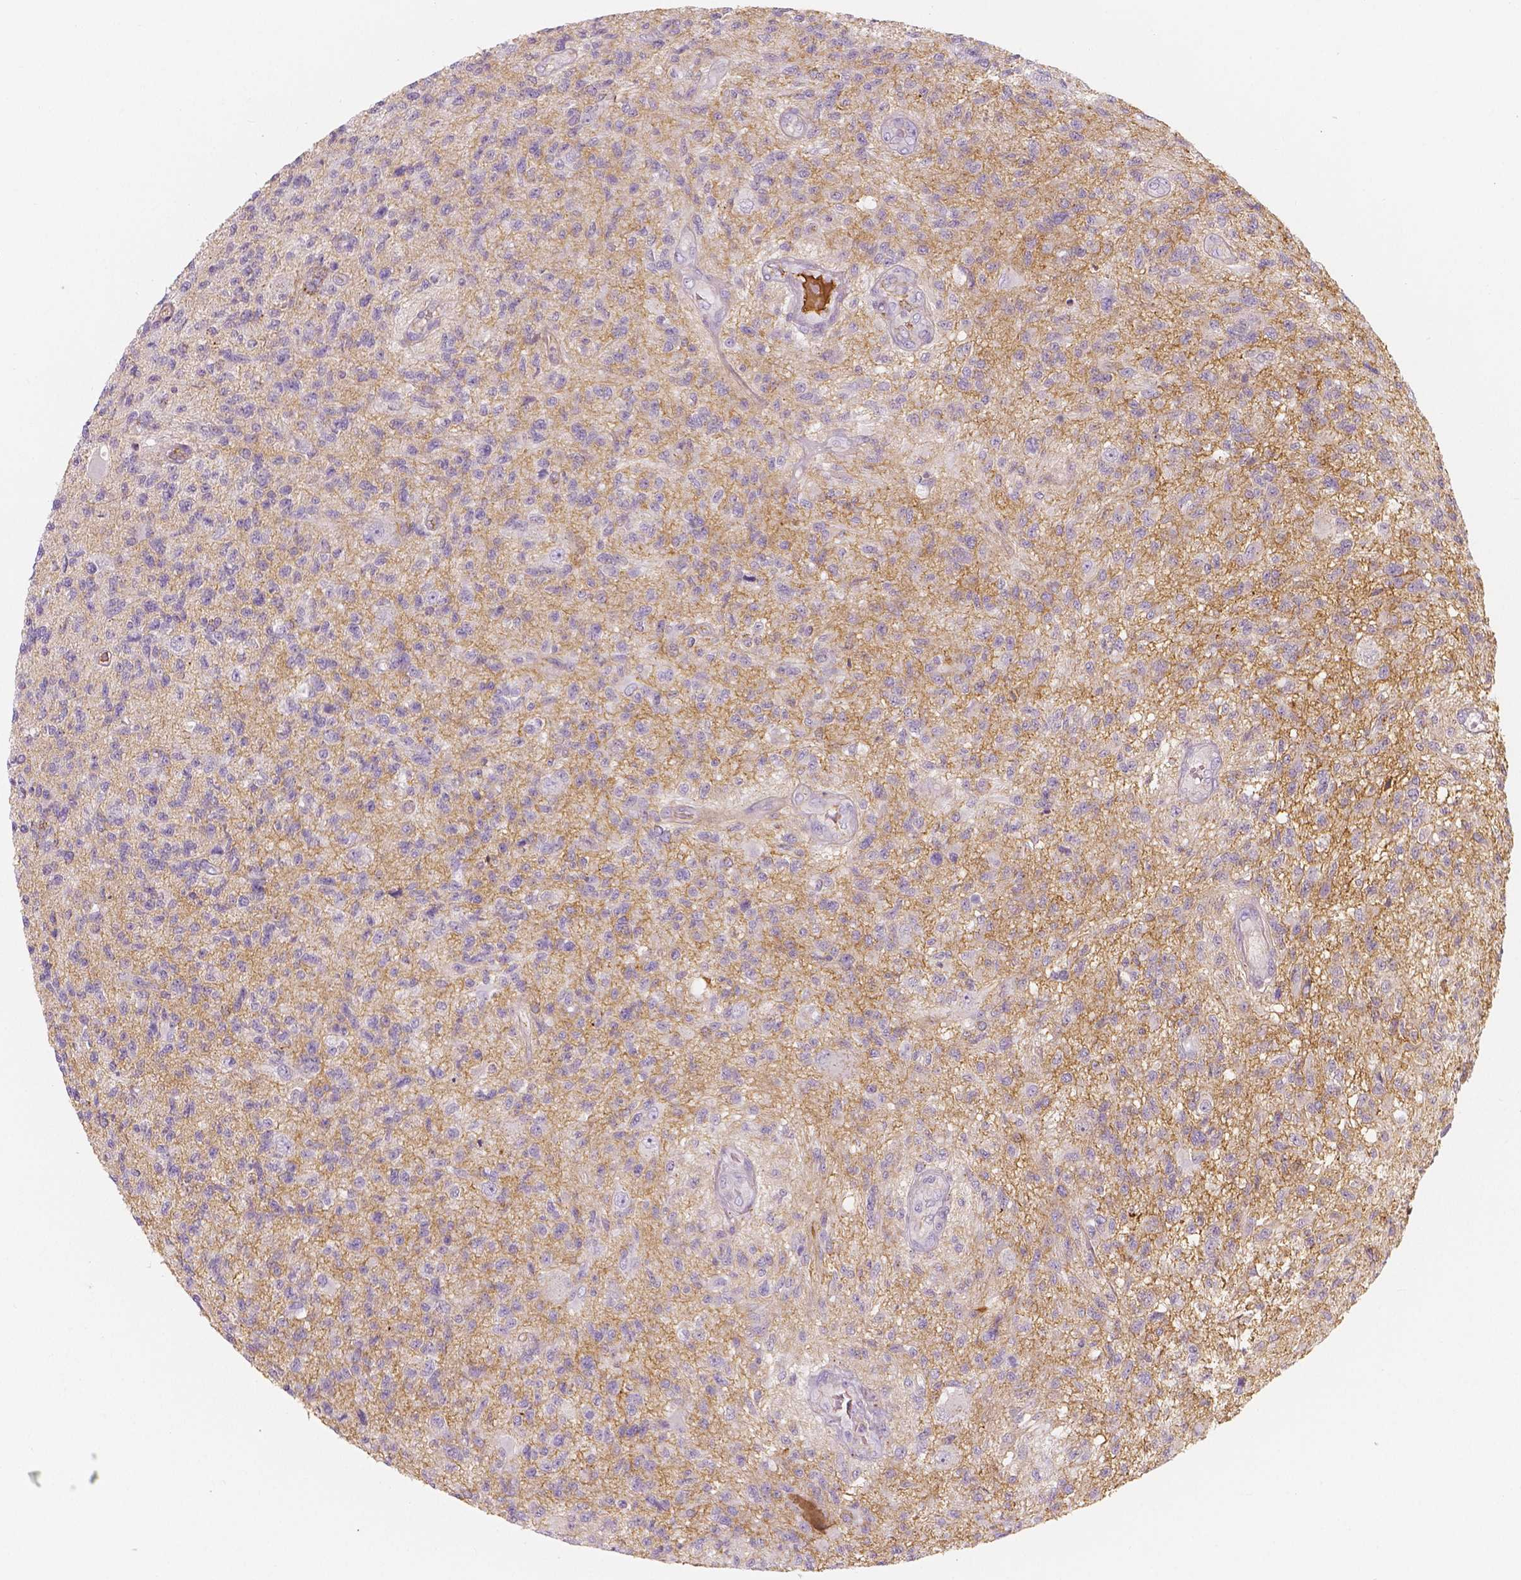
{"staining": {"intensity": "negative", "quantity": "none", "location": "none"}, "tissue": "glioma", "cell_type": "Tumor cells", "image_type": "cancer", "snomed": [{"axis": "morphology", "description": "Glioma, malignant, High grade"}, {"axis": "topography", "description": "Brain"}], "caption": "Tumor cells show no significant protein expression in malignant glioma (high-grade).", "gene": "APOA4", "patient": {"sex": "male", "age": 56}}